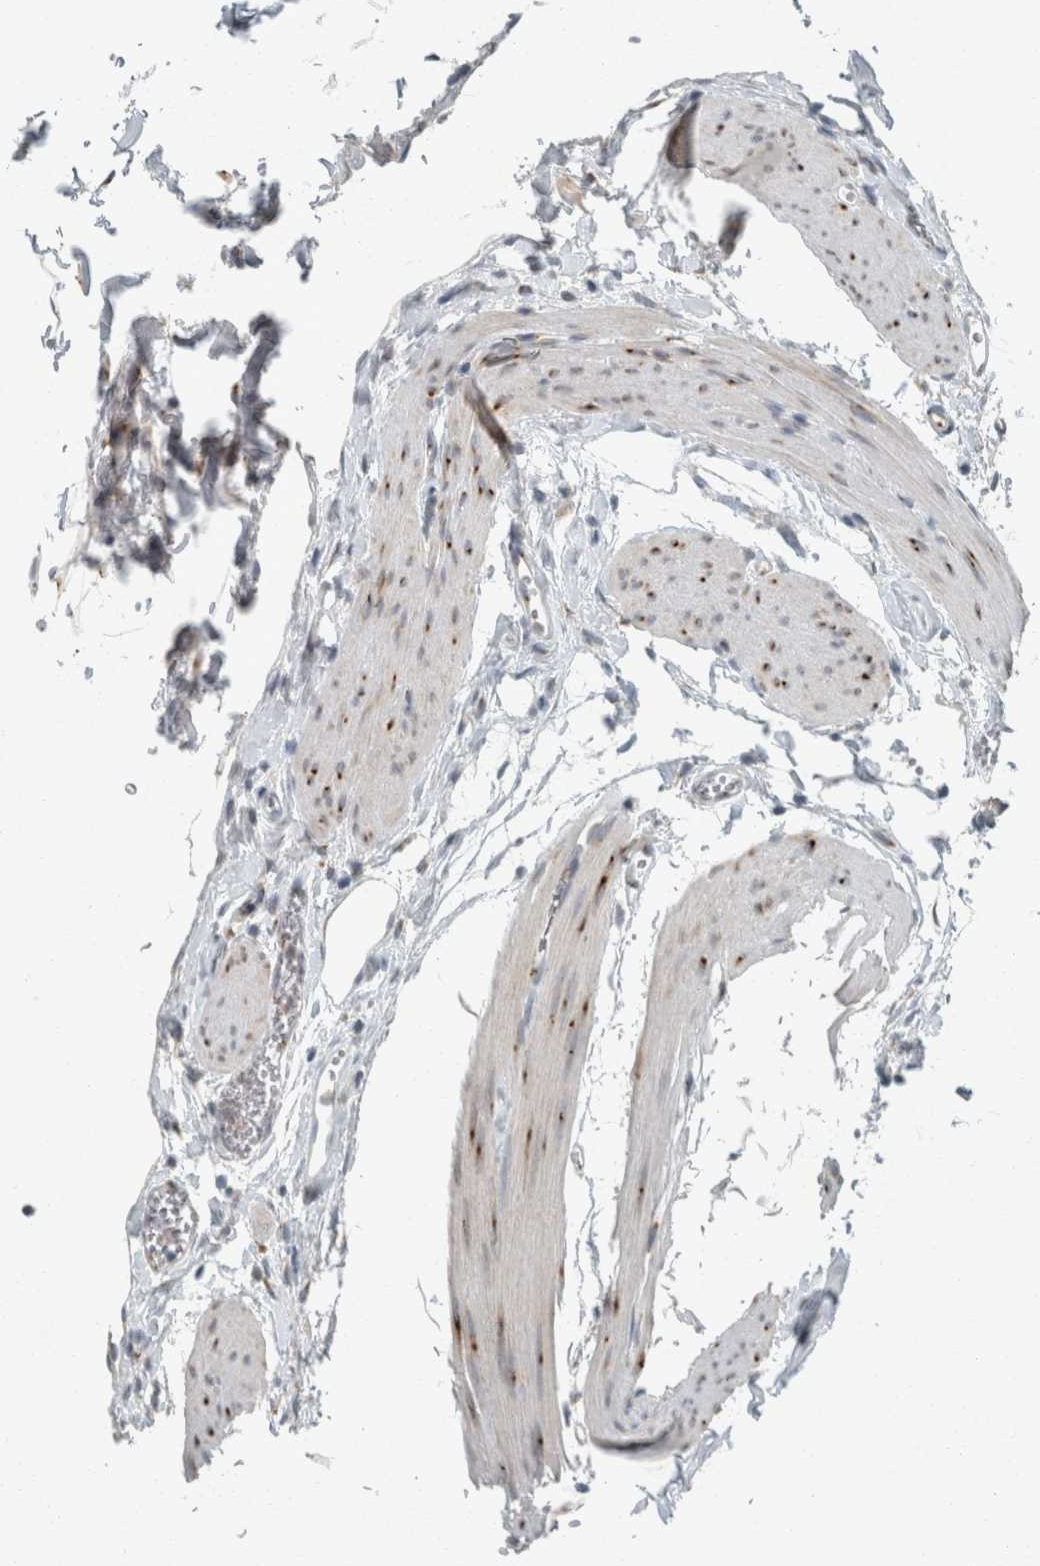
{"staining": {"intensity": "weak", "quantity": ">75%", "location": "cytoplasmic/membranous"}, "tissue": "gallbladder", "cell_type": "Glandular cells", "image_type": "normal", "snomed": [{"axis": "morphology", "description": "Normal tissue, NOS"}, {"axis": "topography", "description": "Gallbladder"}], "caption": "Gallbladder stained with a brown dye displays weak cytoplasmic/membranous positive positivity in approximately >75% of glandular cells.", "gene": "KIF1C", "patient": {"sex": "female", "age": 64}}